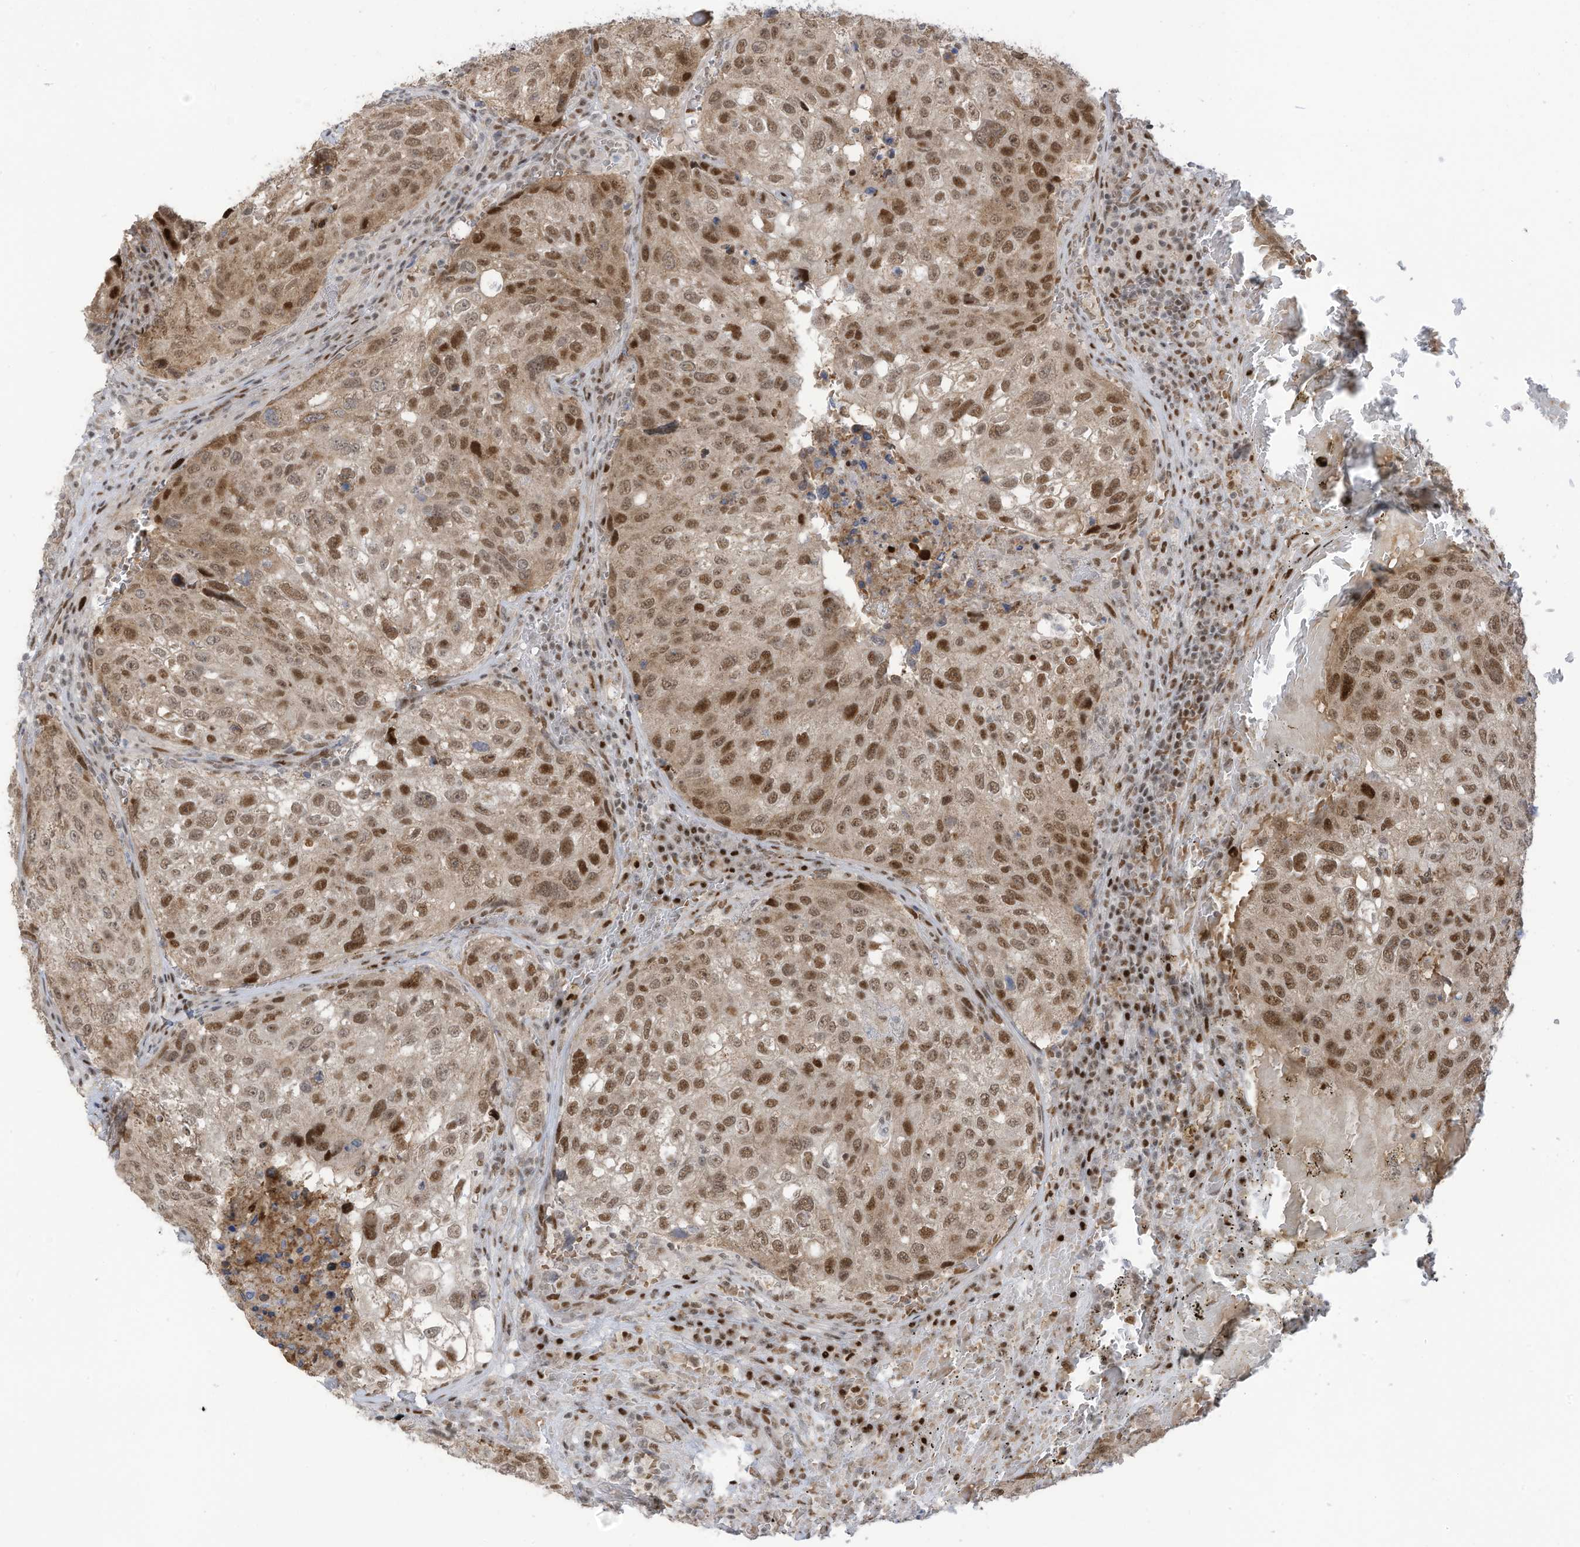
{"staining": {"intensity": "moderate", "quantity": ">75%", "location": "cytoplasmic/membranous,nuclear"}, "tissue": "urothelial cancer", "cell_type": "Tumor cells", "image_type": "cancer", "snomed": [{"axis": "morphology", "description": "Urothelial carcinoma, High grade"}, {"axis": "topography", "description": "Lymph node"}, {"axis": "topography", "description": "Urinary bladder"}], "caption": "An immunohistochemistry micrograph of neoplastic tissue is shown. Protein staining in brown highlights moderate cytoplasmic/membranous and nuclear positivity in high-grade urothelial carcinoma within tumor cells.", "gene": "ZCWPW2", "patient": {"sex": "male", "age": 51}}